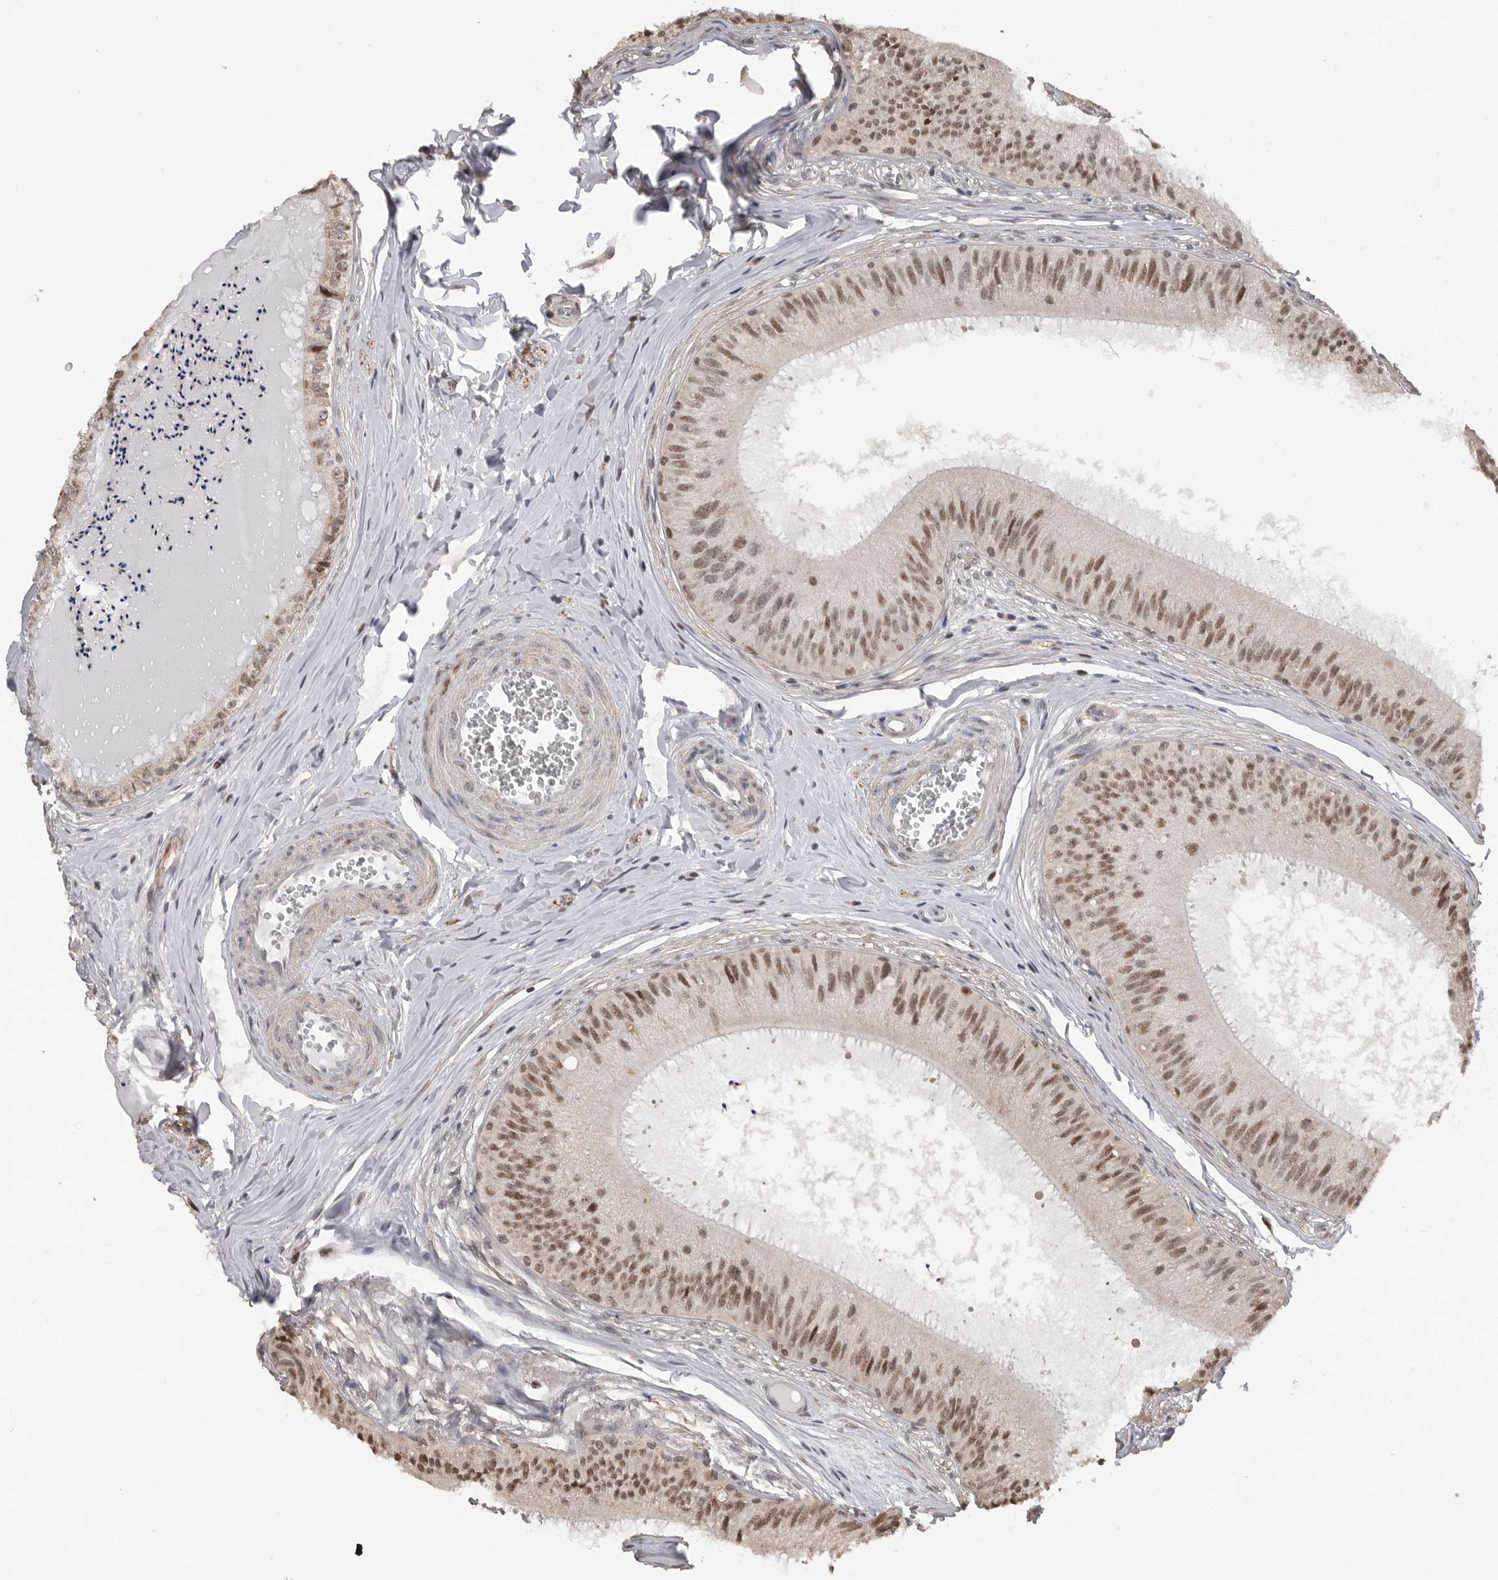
{"staining": {"intensity": "moderate", "quantity": ">75%", "location": "cytoplasmic/membranous,nuclear"}, "tissue": "epididymis", "cell_type": "Glandular cells", "image_type": "normal", "snomed": [{"axis": "morphology", "description": "Normal tissue, NOS"}, {"axis": "topography", "description": "Epididymis"}], "caption": "Glandular cells demonstrate moderate cytoplasmic/membranous,nuclear positivity in approximately >75% of cells in normal epididymis.", "gene": "SMARCC1", "patient": {"sex": "male", "age": 31}}